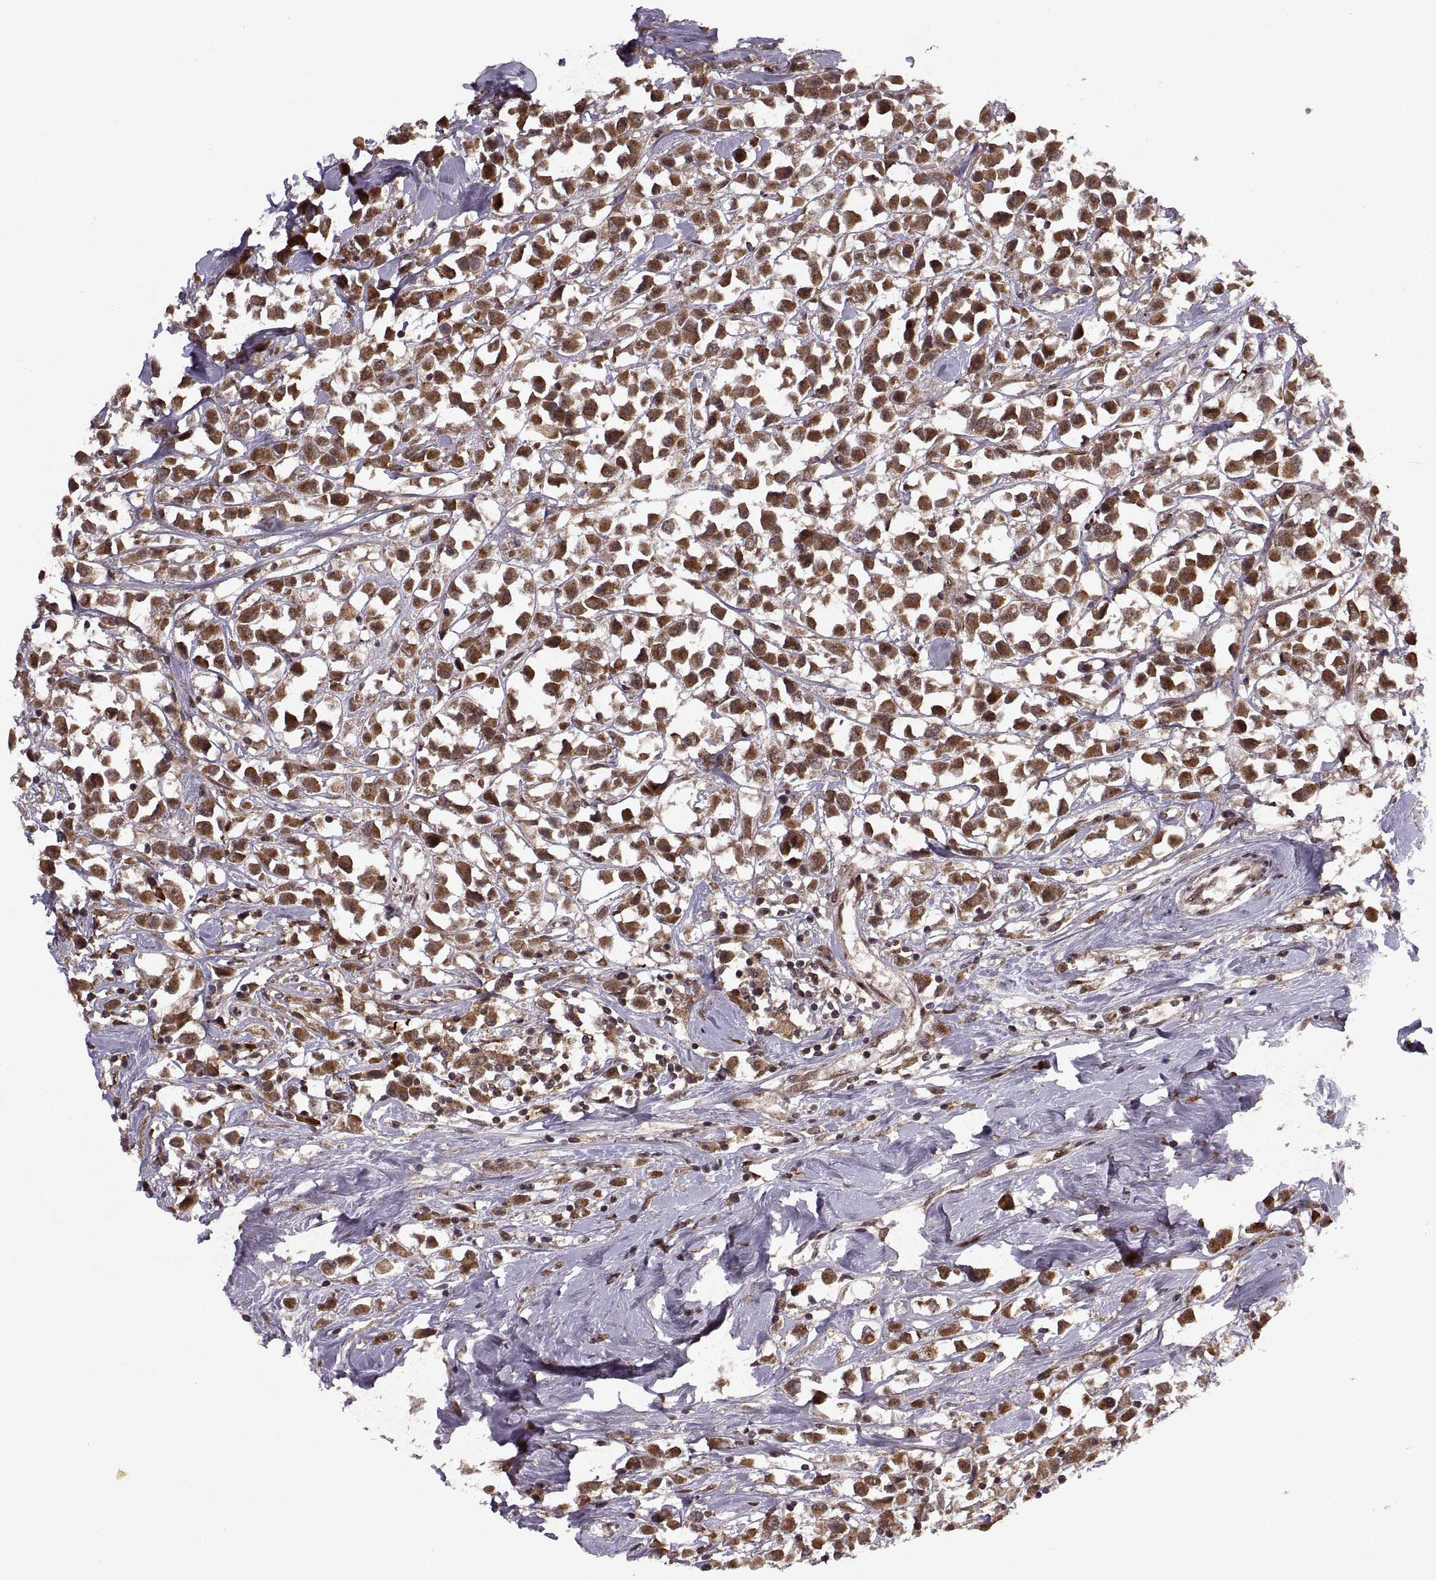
{"staining": {"intensity": "moderate", "quantity": ">75%", "location": "cytoplasmic/membranous"}, "tissue": "breast cancer", "cell_type": "Tumor cells", "image_type": "cancer", "snomed": [{"axis": "morphology", "description": "Duct carcinoma"}, {"axis": "topography", "description": "Breast"}], "caption": "Immunohistochemical staining of human breast cancer (infiltrating ductal carcinoma) displays medium levels of moderate cytoplasmic/membranous protein positivity in about >75% of tumor cells. (Brightfield microscopy of DAB IHC at high magnification).", "gene": "PTOV1", "patient": {"sex": "female", "age": 61}}